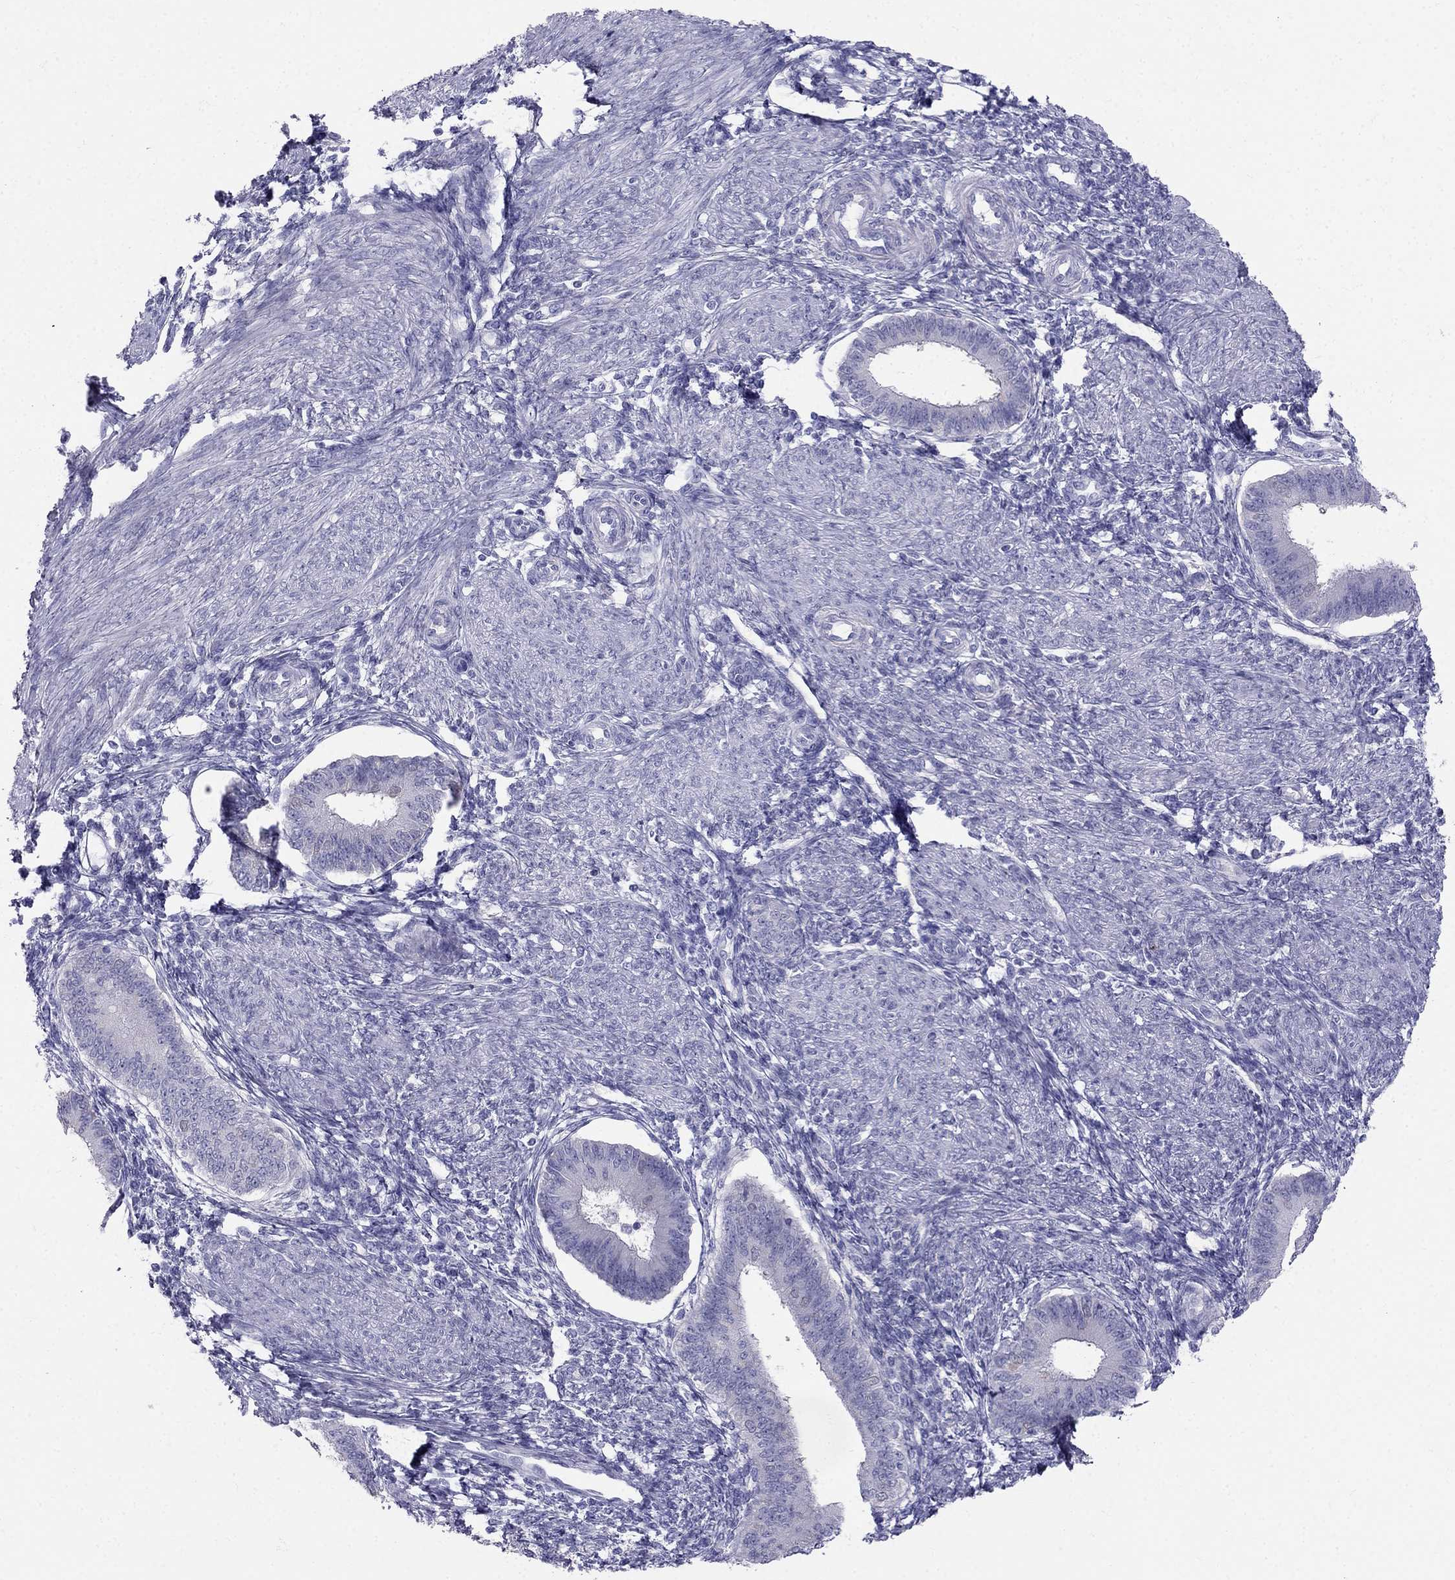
{"staining": {"intensity": "negative", "quantity": "none", "location": "none"}, "tissue": "endometrium", "cell_type": "Cells in endometrial stroma", "image_type": "normal", "snomed": [{"axis": "morphology", "description": "Normal tissue, NOS"}, {"axis": "topography", "description": "Endometrium"}], "caption": "Immunohistochemistry (IHC) image of normal endometrium: human endometrium stained with DAB (3,3'-diaminobenzidine) demonstrates no significant protein positivity in cells in endometrial stroma.", "gene": "RFLNA", "patient": {"sex": "female", "age": 39}}